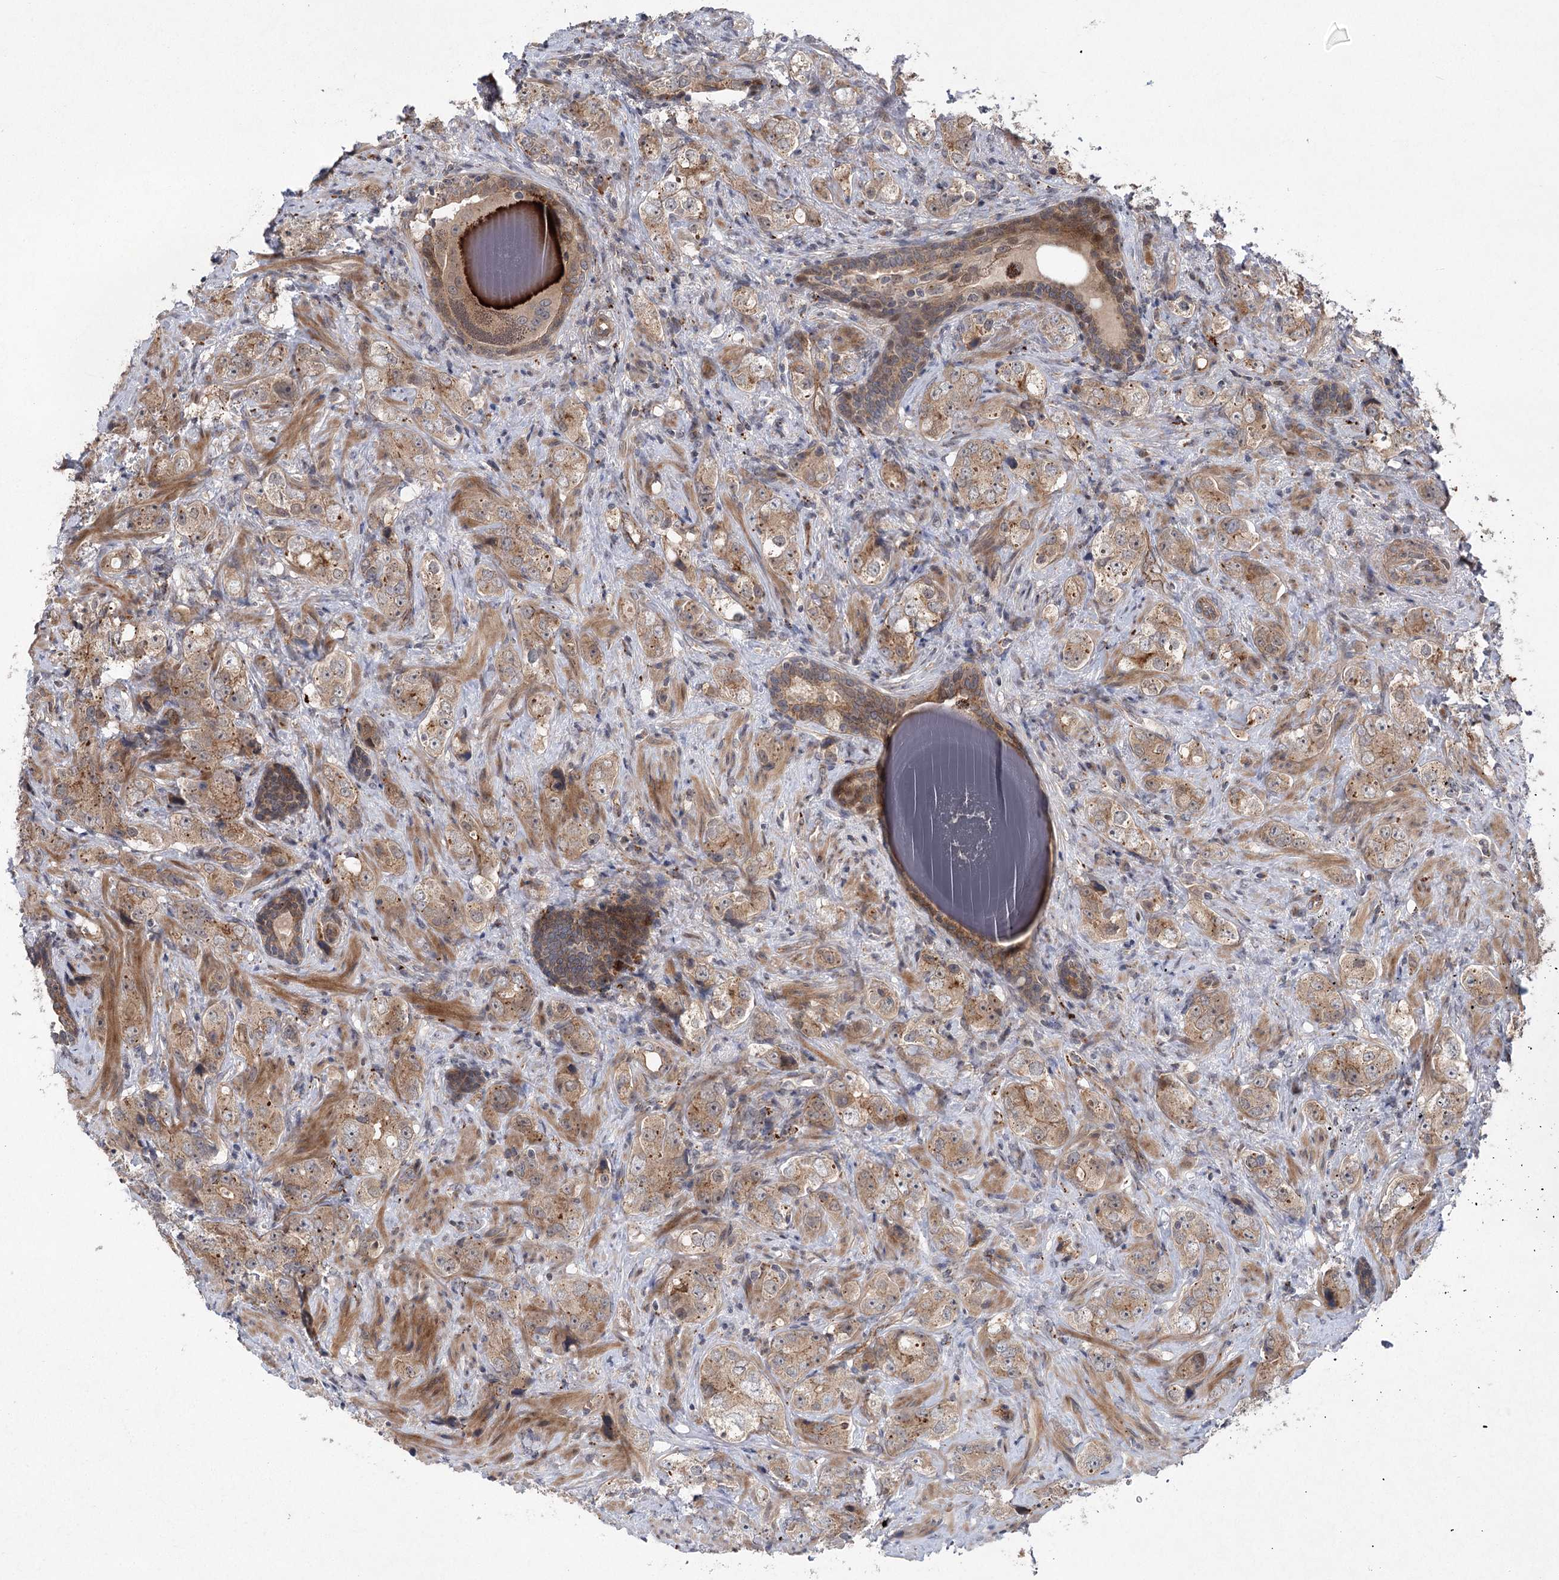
{"staining": {"intensity": "weak", "quantity": ">75%", "location": "cytoplasmic/membranous"}, "tissue": "prostate cancer", "cell_type": "Tumor cells", "image_type": "cancer", "snomed": [{"axis": "morphology", "description": "Adenocarcinoma, High grade"}, {"axis": "topography", "description": "Prostate"}], "caption": "Immunohistochemistry (IHC) image of prostate cancer (adenocarcinoma (high-grade)) stained for a protein (brown), which shows low levels of weak cytoplasmic/membranous positivity in about >75% of tumor cells.", "gene": "METTL24", "patient": {"sex": "male", "age": 63}}